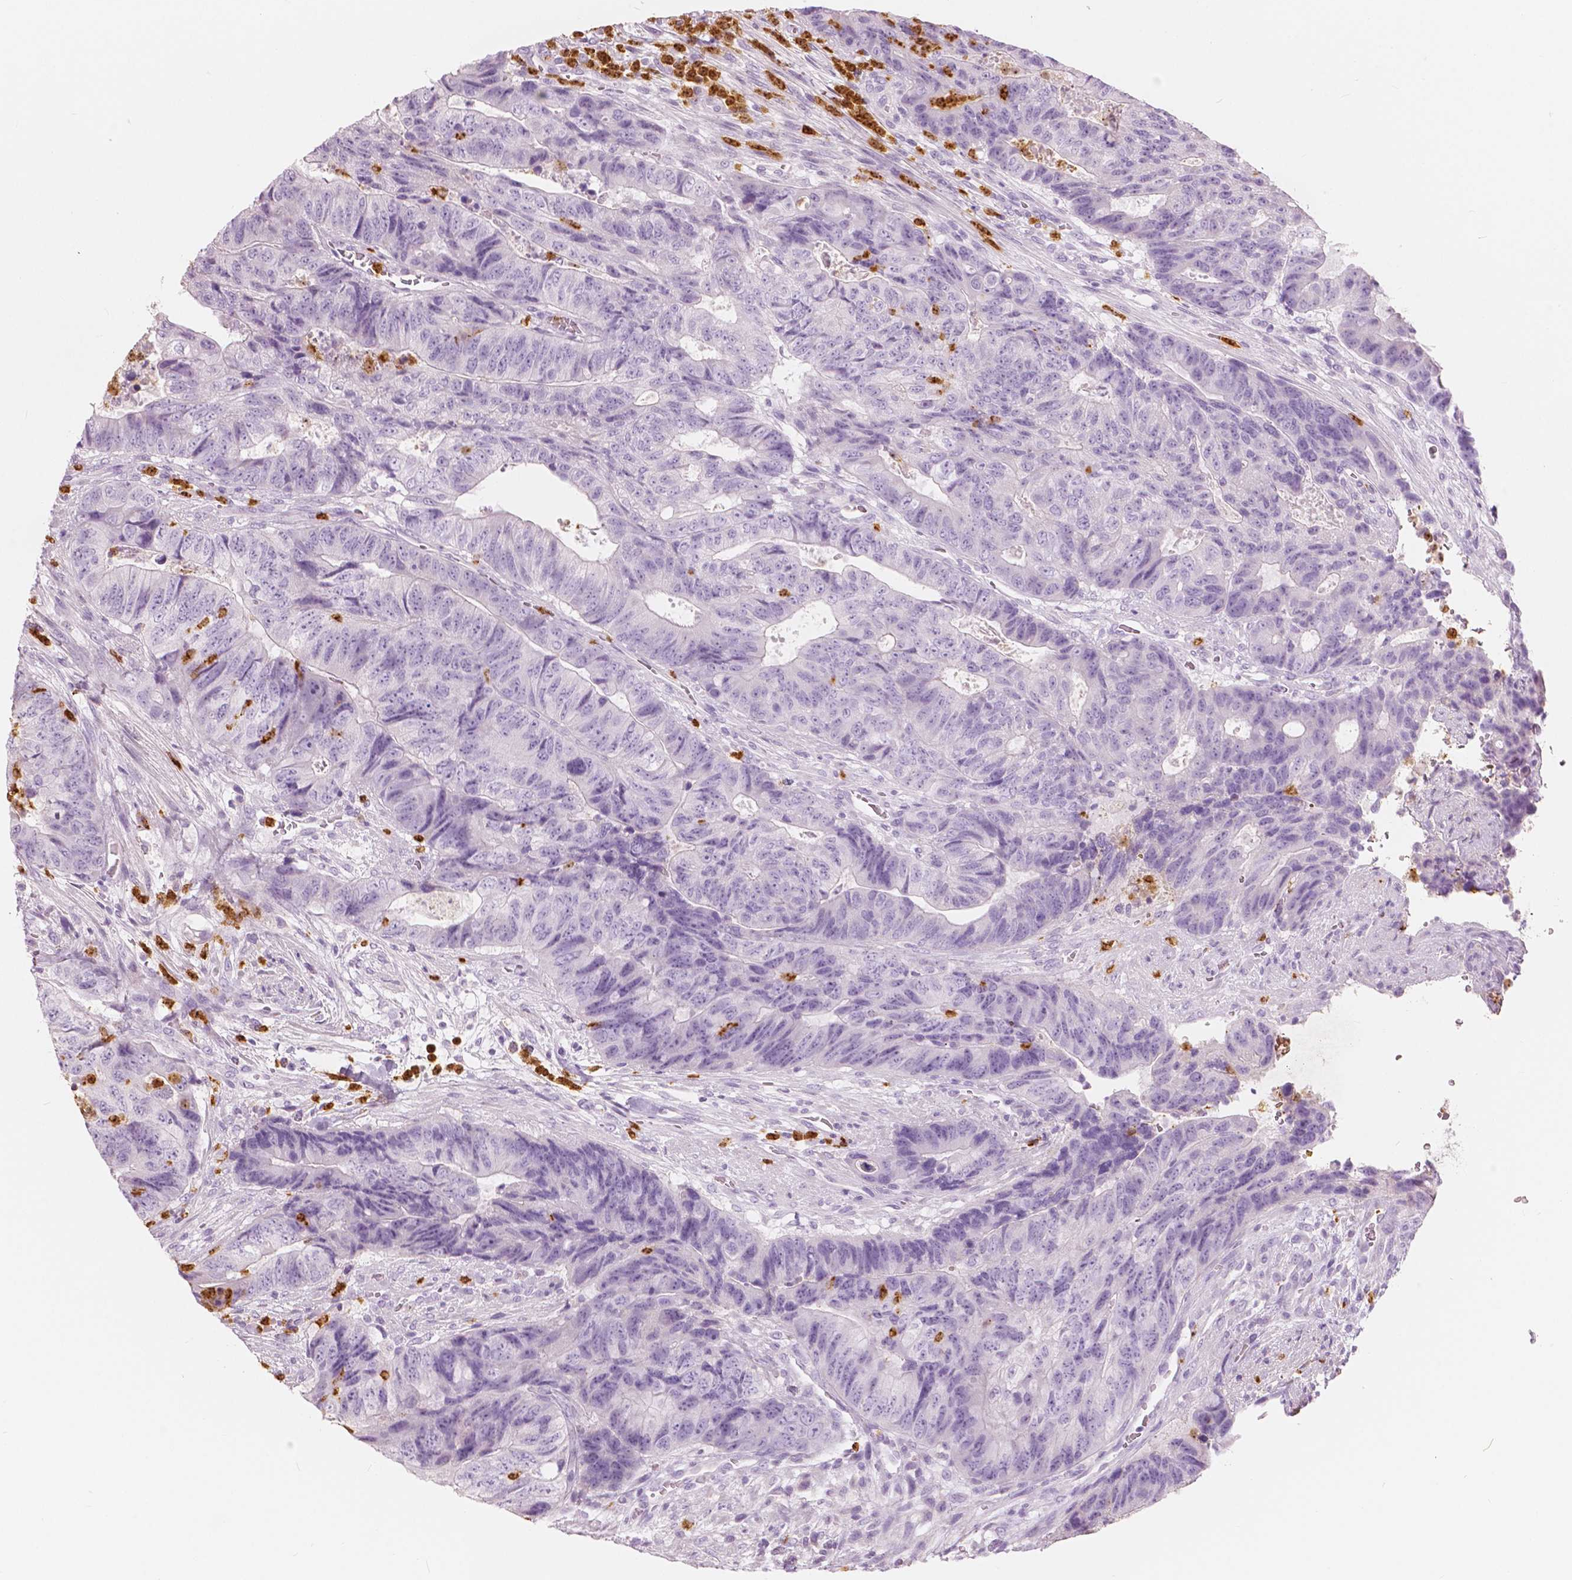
{"staining": {"intensity": "negative", "quantity": "none", "location": "none"}, "tissue": "colorectal cancer", "cell_type": "Tumor cells", "image_type": "cancer", "snomed": [{"axis": "morphology", "description": "Normal tissue, NOS"}, {"axis": "morphology", "description": "Adenocarcinoma, NOS"}, {"axis": "topography", "description": "Colon"}], "caption": "A micrograph of human colorectal adenocarcinoma is negative for staining in tumor cells. (Stains: DAB (3,3'-diaminobenzidine) IHC with hematoxylin counter stain, Microscopy: brightfield microscopy at high magnification).", "gene": "CXCR2", "patient": {"sex": "female", "age": 48}}